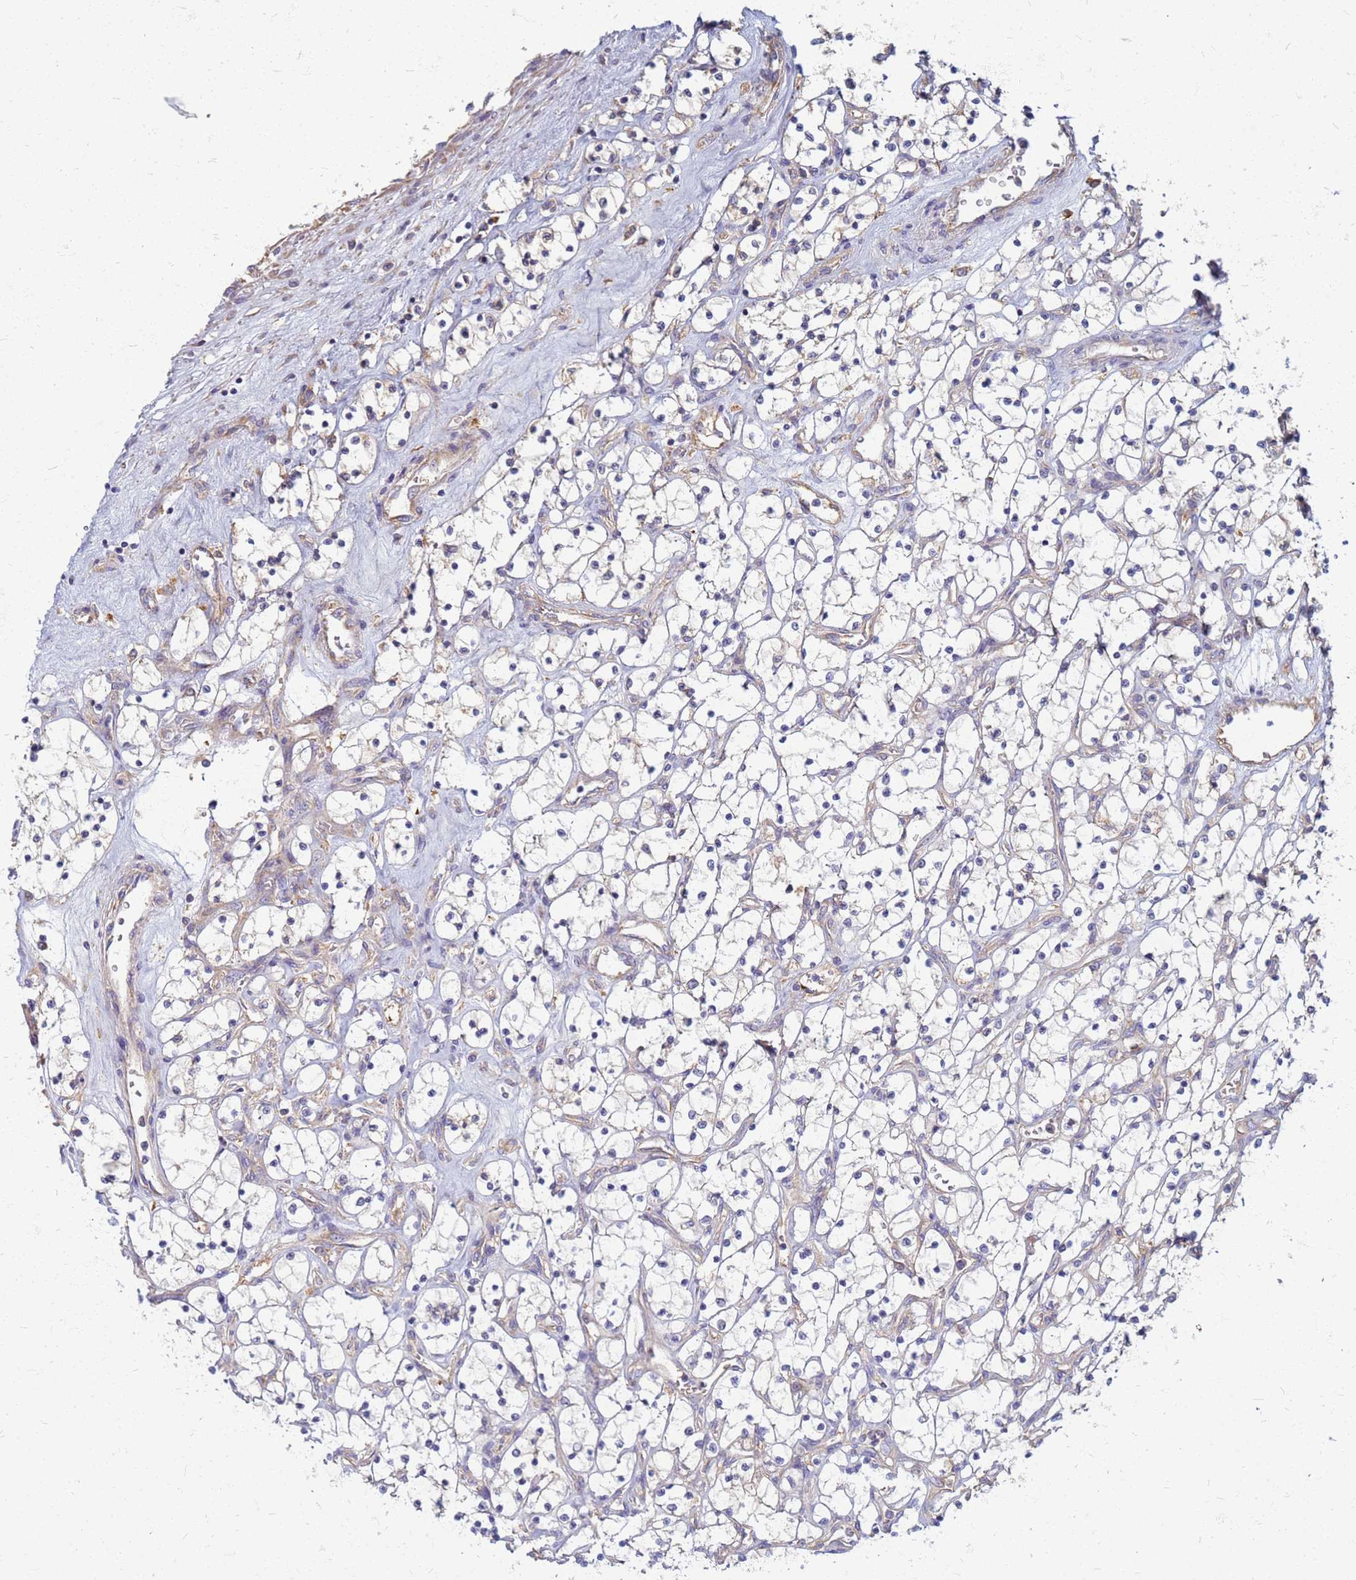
{"staining": {"intensity": "negative", "quantity": "none", "location": "none"}, "tissue": "renal cancer", "cell_type": "Tumor cells", "image_type": "cancer", "snomed": [{"axis": "morphology", "description": "Adenocarcinoma, NOS"}, {"axis": "topography", "description": "Kidney"}], "caption": "Micrograph shows no significant protein staining in tumor cells of renal adenocarcinoma. (Brightfield microscopy of DAB (3,3'-diaminobenzidine) immunohistochemistry (IHC) at high magnification).", "gene": "EEA1", "patient": {"sex": "female", "age": 69}}